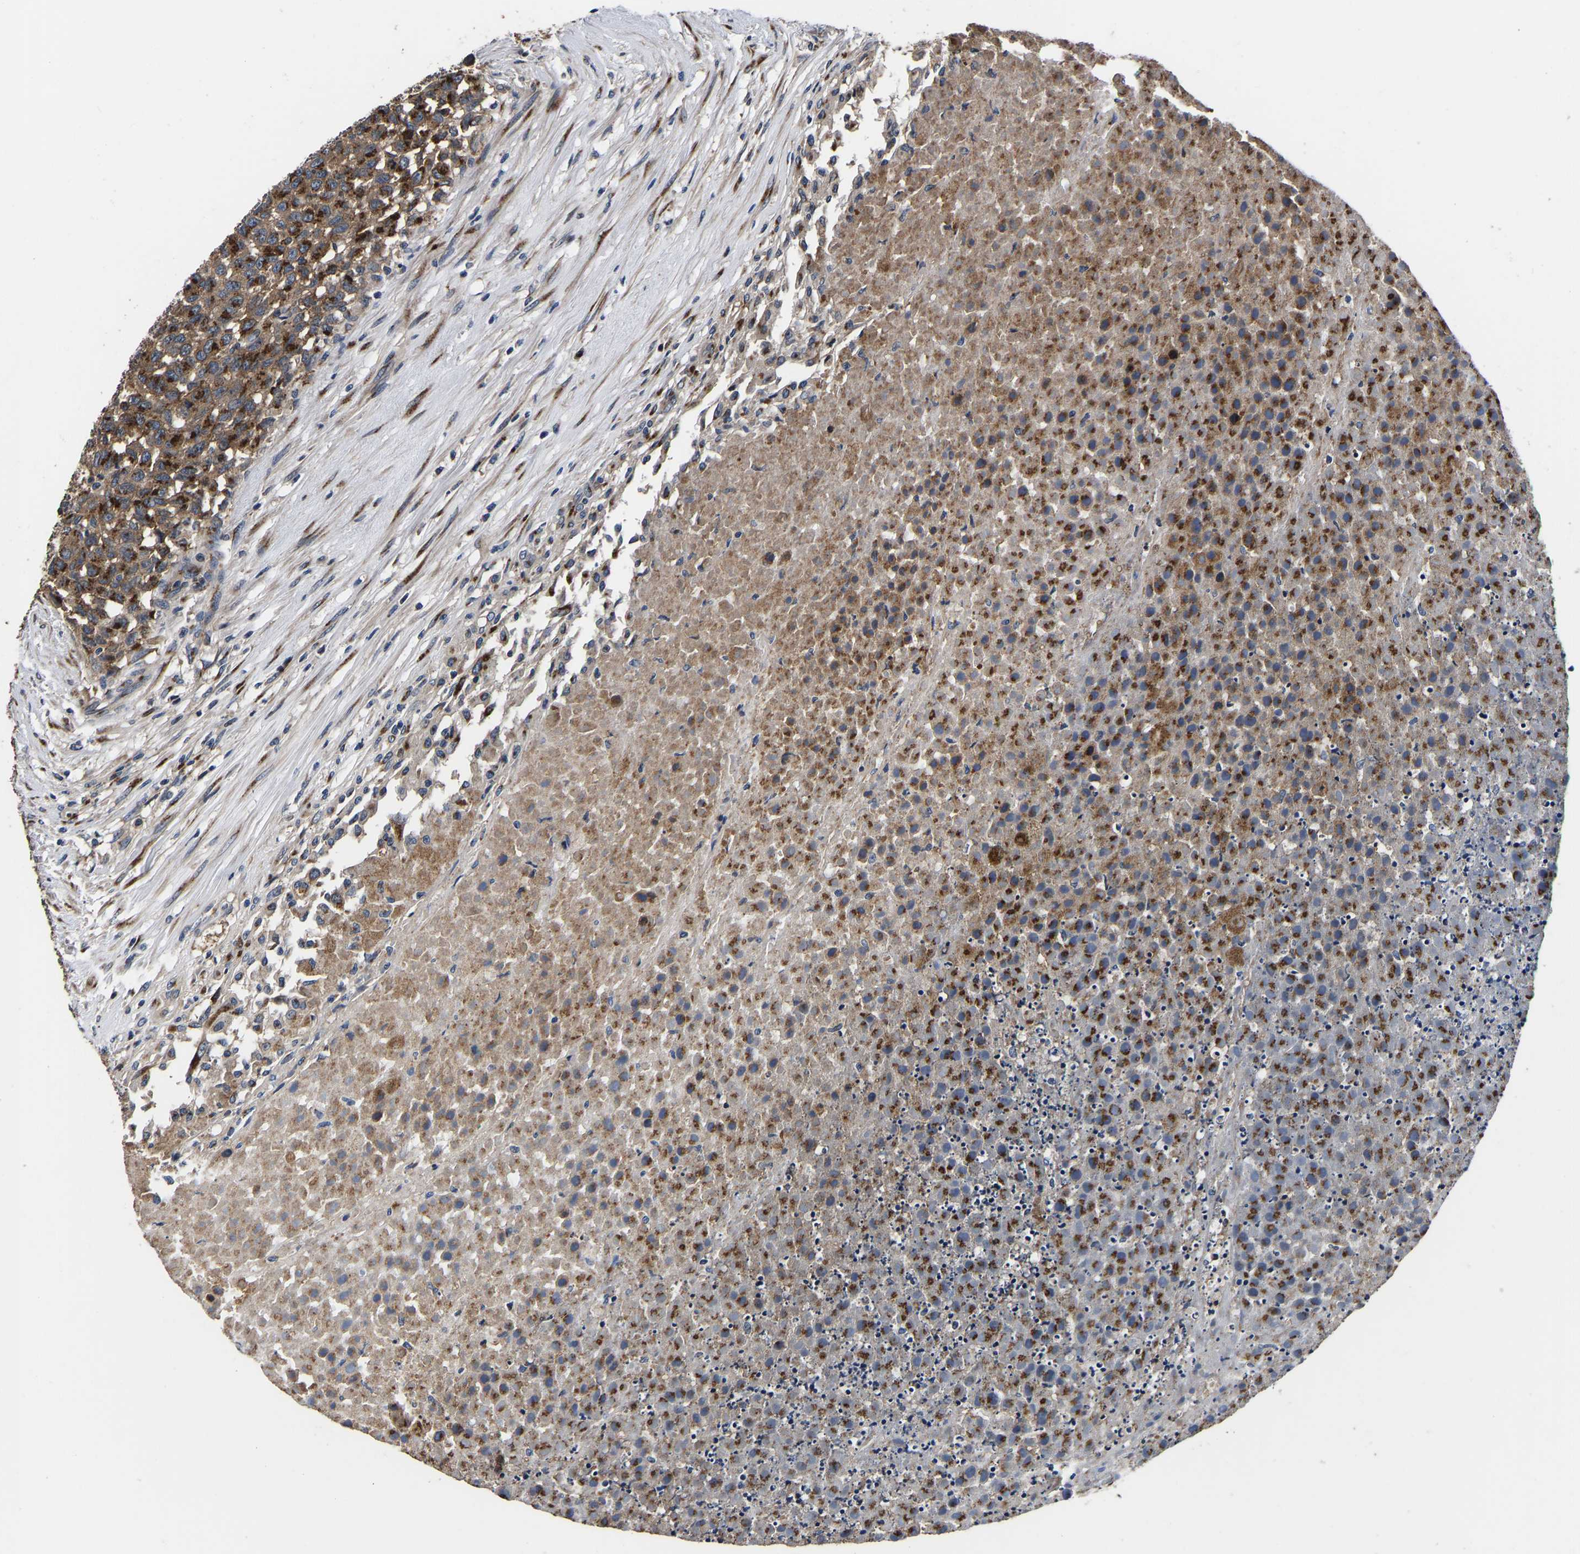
{"staining": {"intensity": "strong", "quantity": ">75%", "location": "cytoplasmic/membranous"}, "tissue": "testis cancer", "cell_type": "Tumor cells", "image_type": "cancer", "snomed": [{"axis": "morphology", "description": "Seminoma, NOS"}, {"axis": "topography", "description": "Testis"}], "caption": "Tumor cells exhibit high levels of strong cytoplasmic/membranous staining in about >75% of cells in human seminoma (testis).", "gene": "RABAC1", "patient": {"sex": "male", "age": 59}}